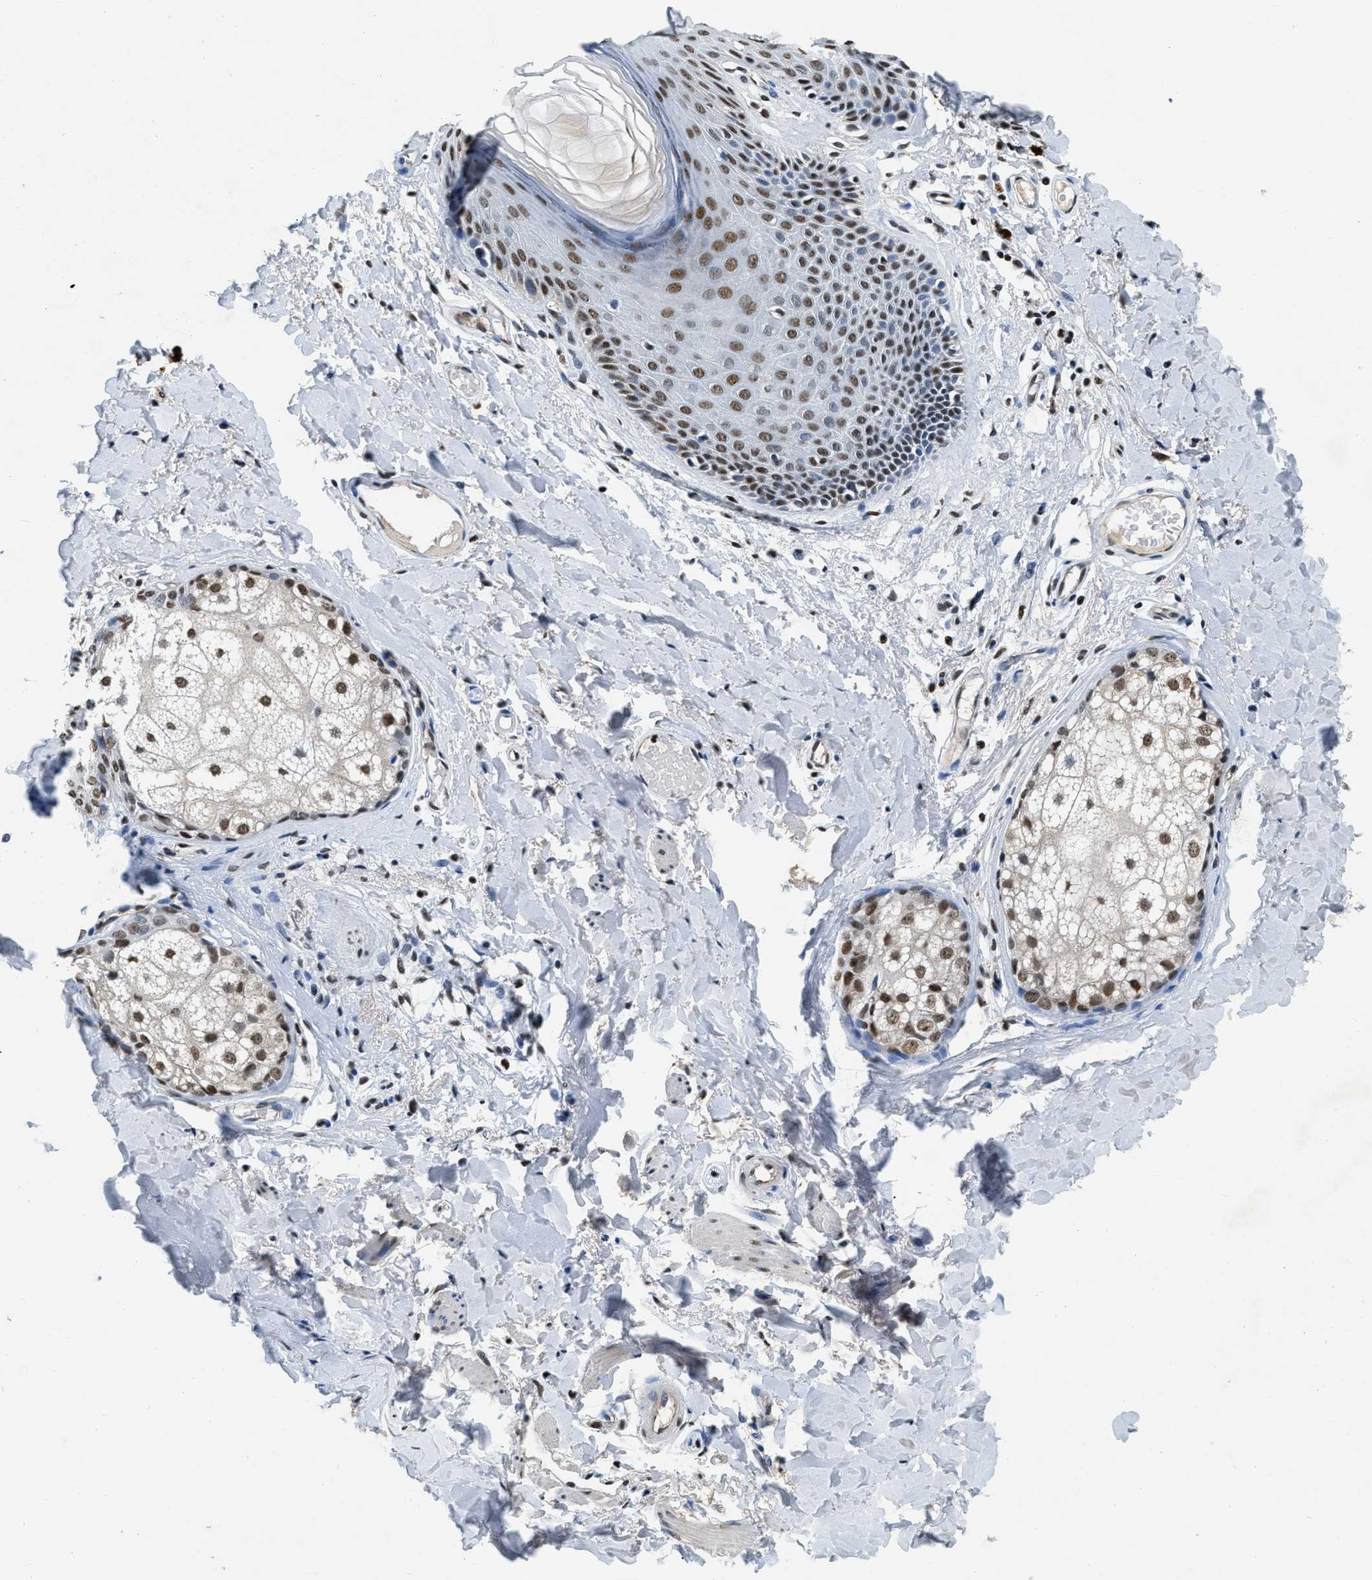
{"staining": {"intensity": "moderate", "quantity": "25%-75%", "location": "nuclear"}, "tissue": "skin", "cell_type": "Epidermal cells", "image_type": "normal", "snomed": [{"axis": "morphology", "description": "Normal tissue, NOS"}, {"axis": "topography", "description": "Vulva"}], "caption": "Immunohistochemical staining of unremarkable human skin displays moderate nuclear protein staining in approximately 25%-75% of epidermal cells.", "gene": "CCNE1", "patient": {"sex": "female", "age": 73}}